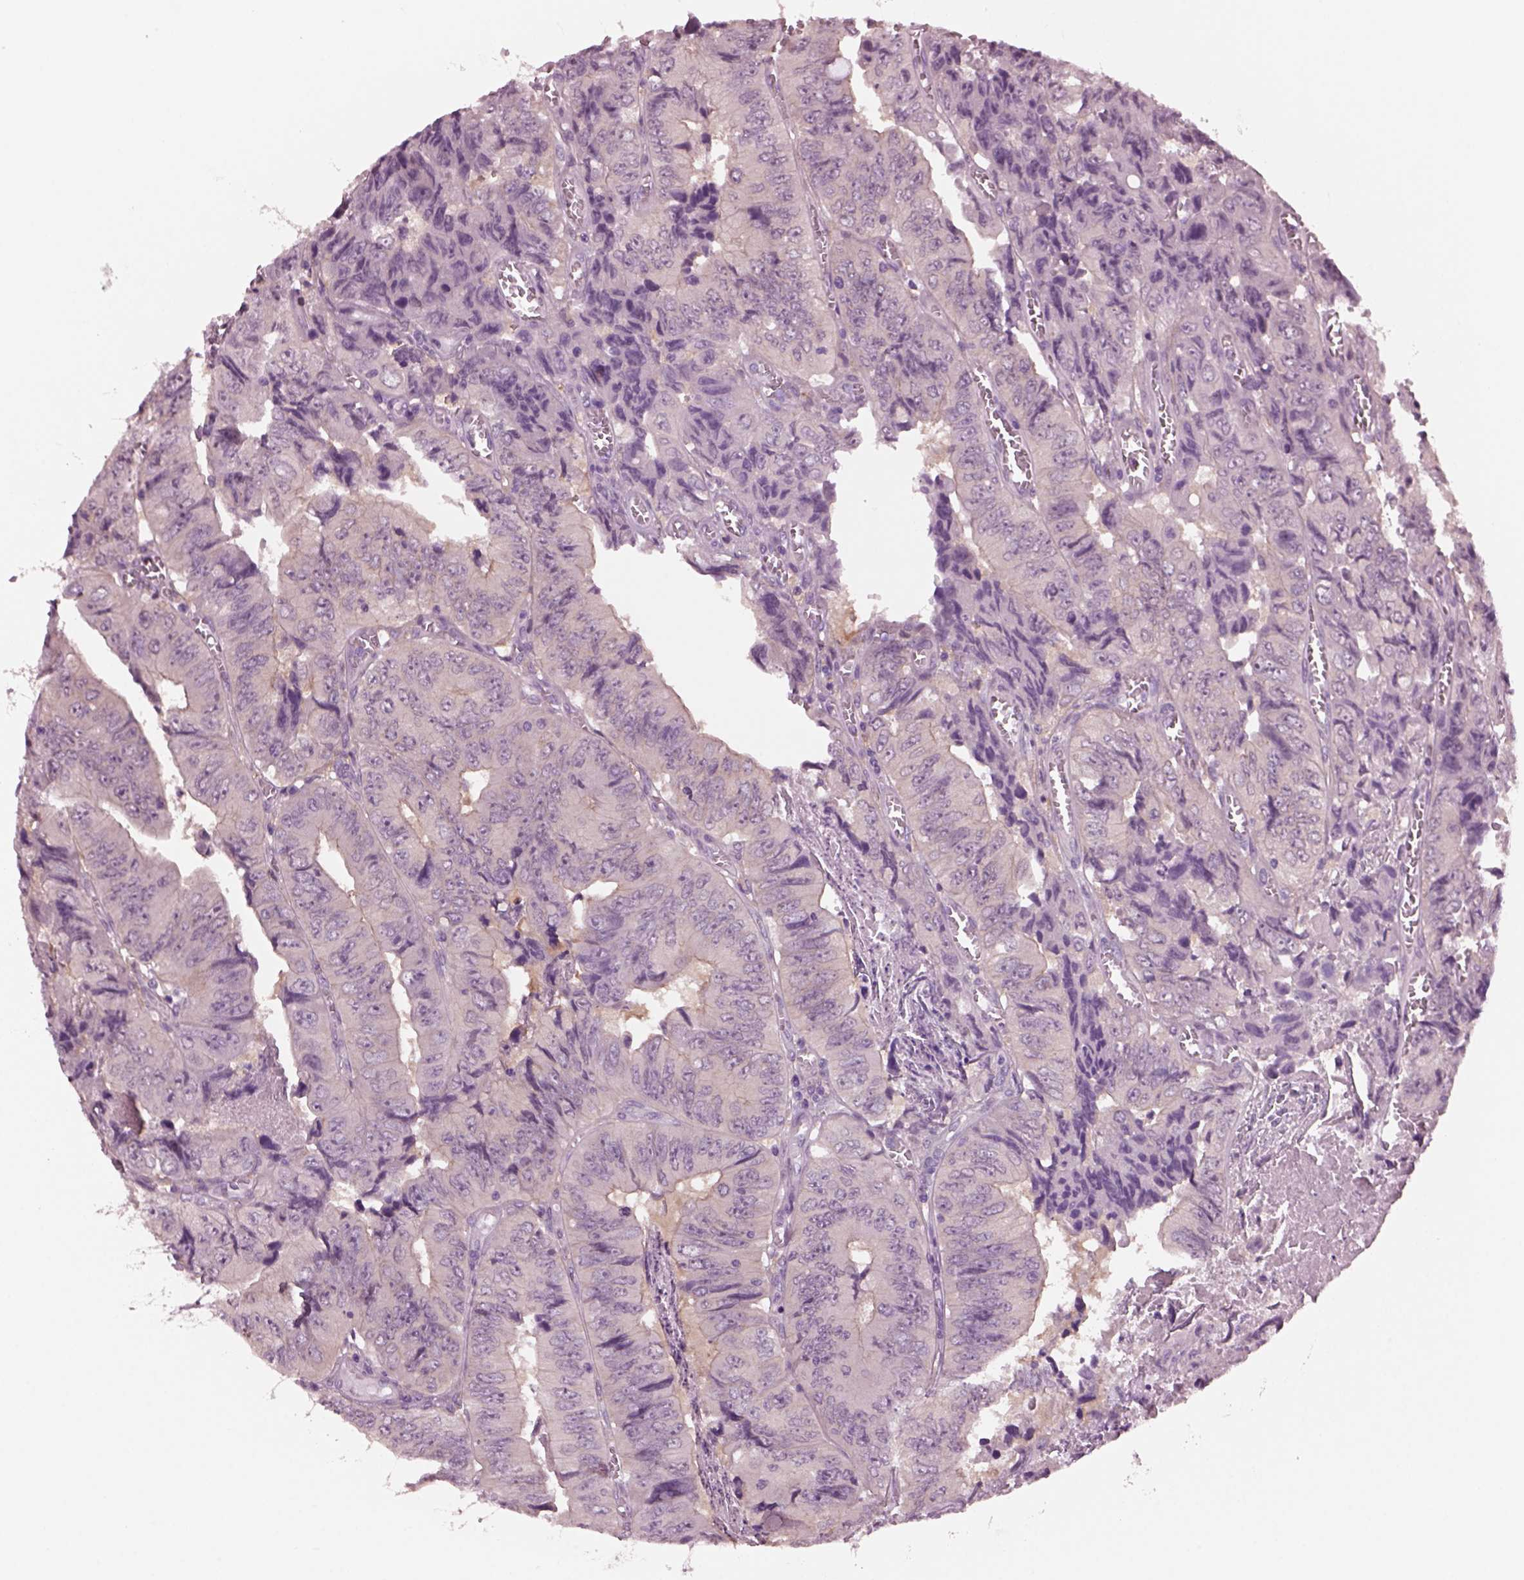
{"staining": {"intensity": "negative", "quantity": "none", "location": "none"}, "tissue": "colorectal cancer", "cell_type": "Tumor cells", "image_type": "cancer", "snomed": [{"axis": "morphology", "description": "Adenocarcinoma, NOS"}, {"axis": "topography", "description": "Colon"}], "caption": "IHC of colorectal cancer (adenocarcinoma) exhibits no positivity in tumor cells.", "gene": "SHTN1", "patient": {"sex": "female", "age": 84}}